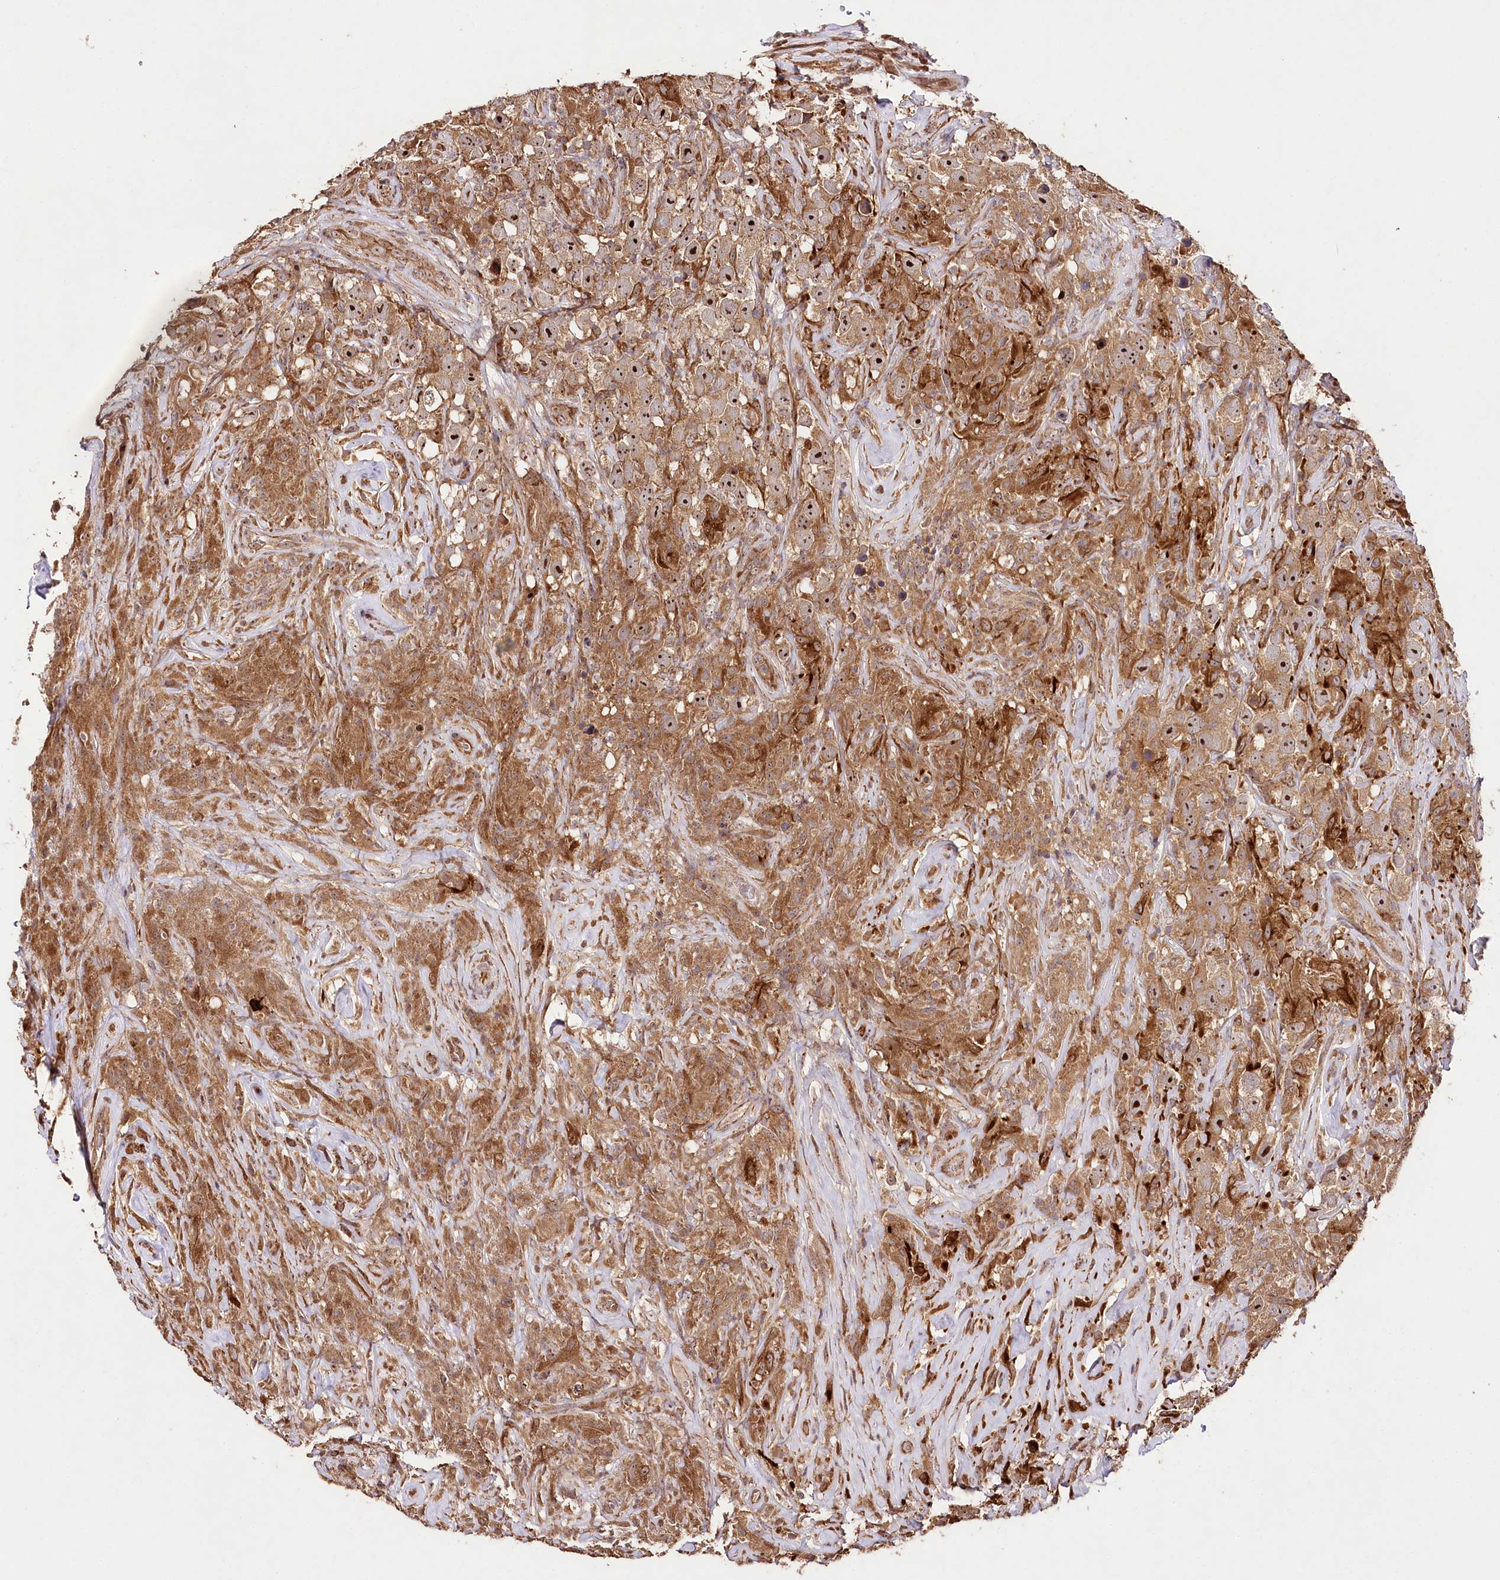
{"staining": {"intensity": "strong", "quantity": ">75%", "location": "cytoplasmic/membranous,nuclear"}, "tissue": "testis cancer", "cell_type": "Tumor cells", "image_type": "cancer", "snomed": [{"axis": "morphology", "description": "Seminoma, NOS"}, {"axis": "topography", "description": "Testis"}], "caption": "Immunohistochemical staining of testis cancer shows high levels of strong cytoplasmic/membranous and nuclear expression in about >75% of tumor cells.", "gene": "DMXL1", "patient": {"sex": "male", "age": 49}}